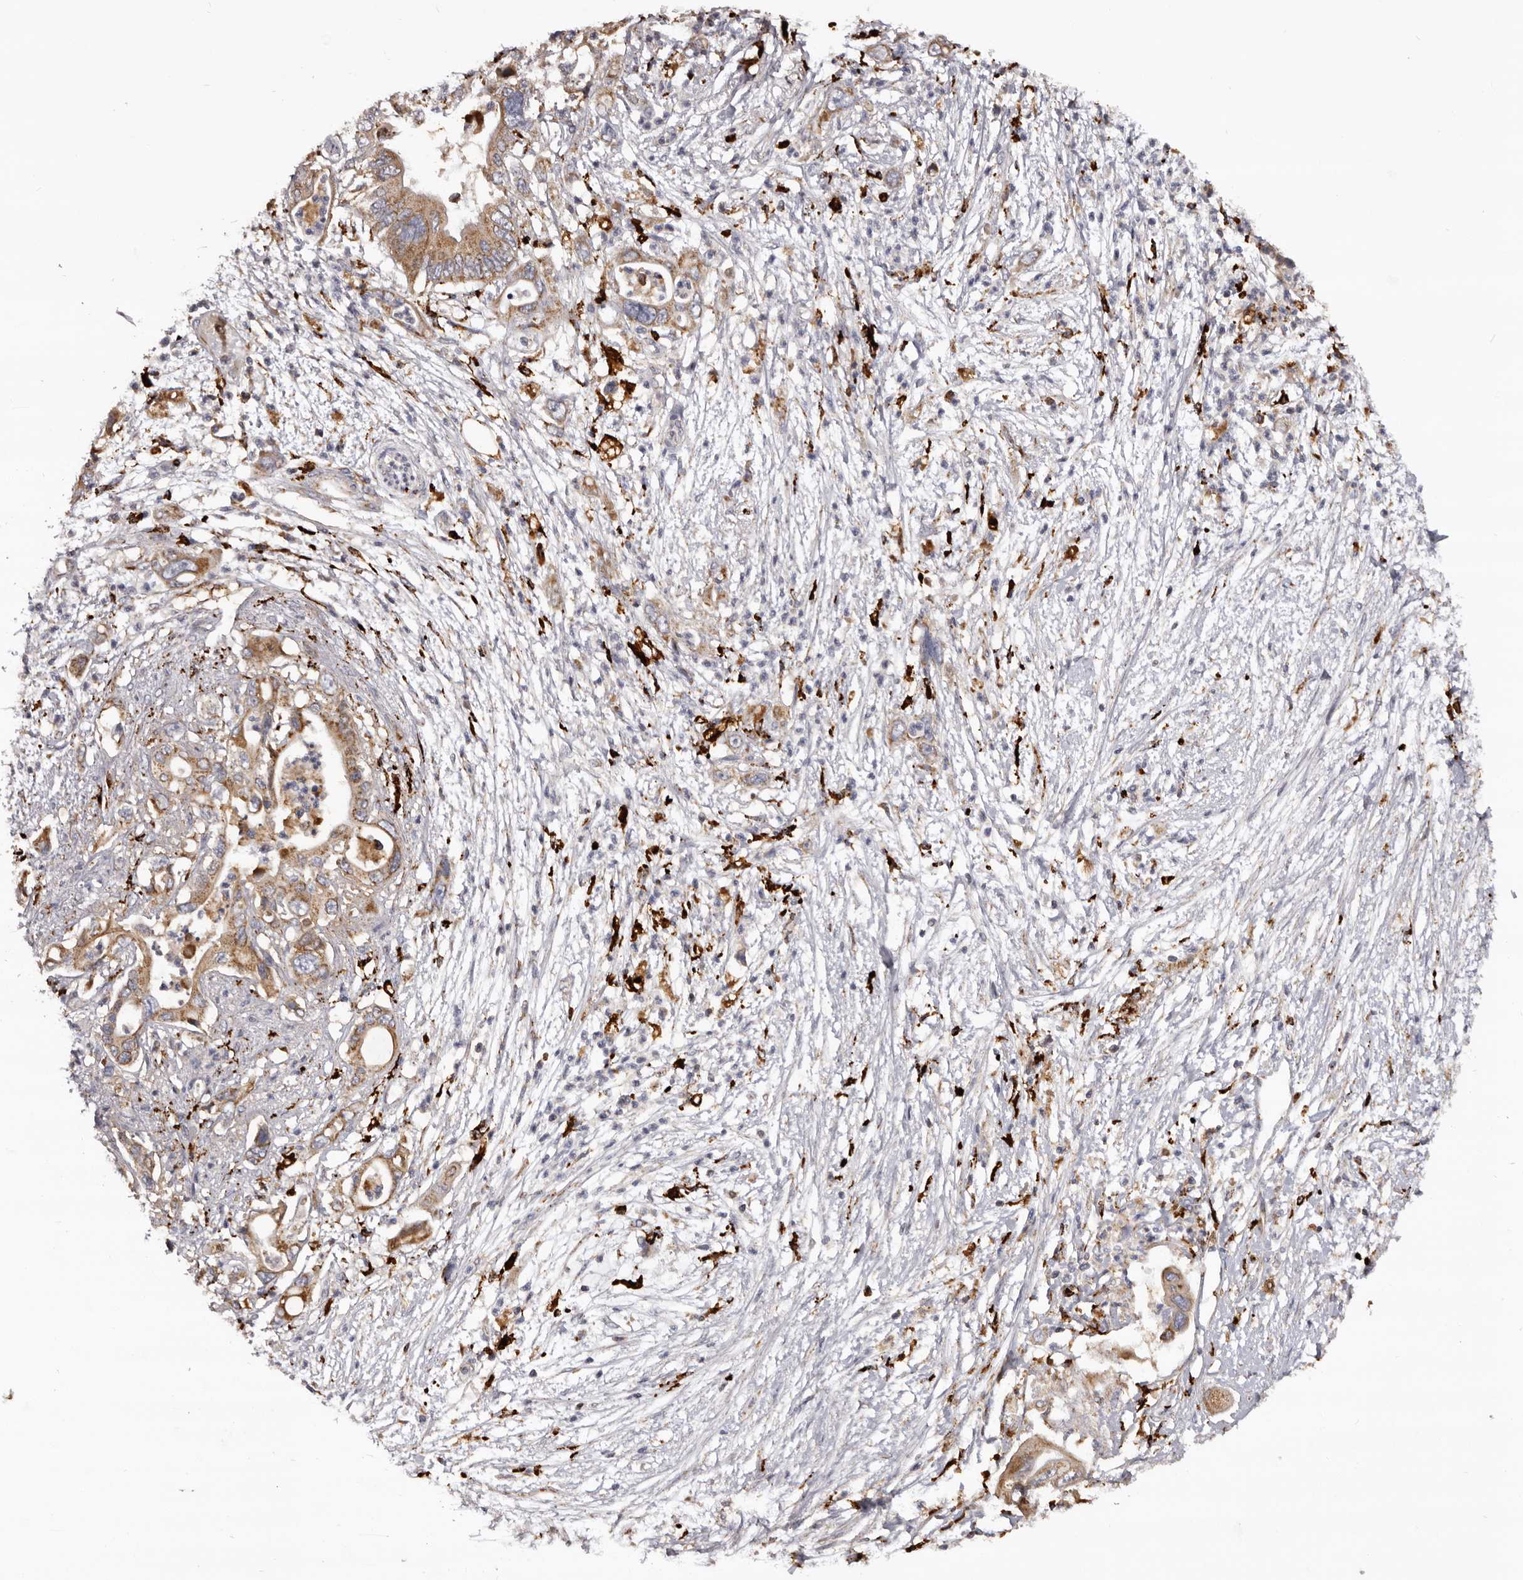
{"staining": {"intensity": "moderate", "quantity": ">75%", "location": "cytoplasmic/membranous"}, "tissue": "pancreatic cancer", "cell_type": "Tumor cells", "image_type": "cancer", "snomed": [{"axis": "morphology", "description": "Adenocarcinoma, NOS"}, {"axis": "topography", "description": "Pancreas"}], "caption": "This is an image of immunohistochemistry staining of pancreatic cancer (adenocarcinoma), which shows moderate expression in the cytoplasmic/membranous of tumor cells.", "gene": "MECR", "patient": {"sex": "male", "age": 66}}